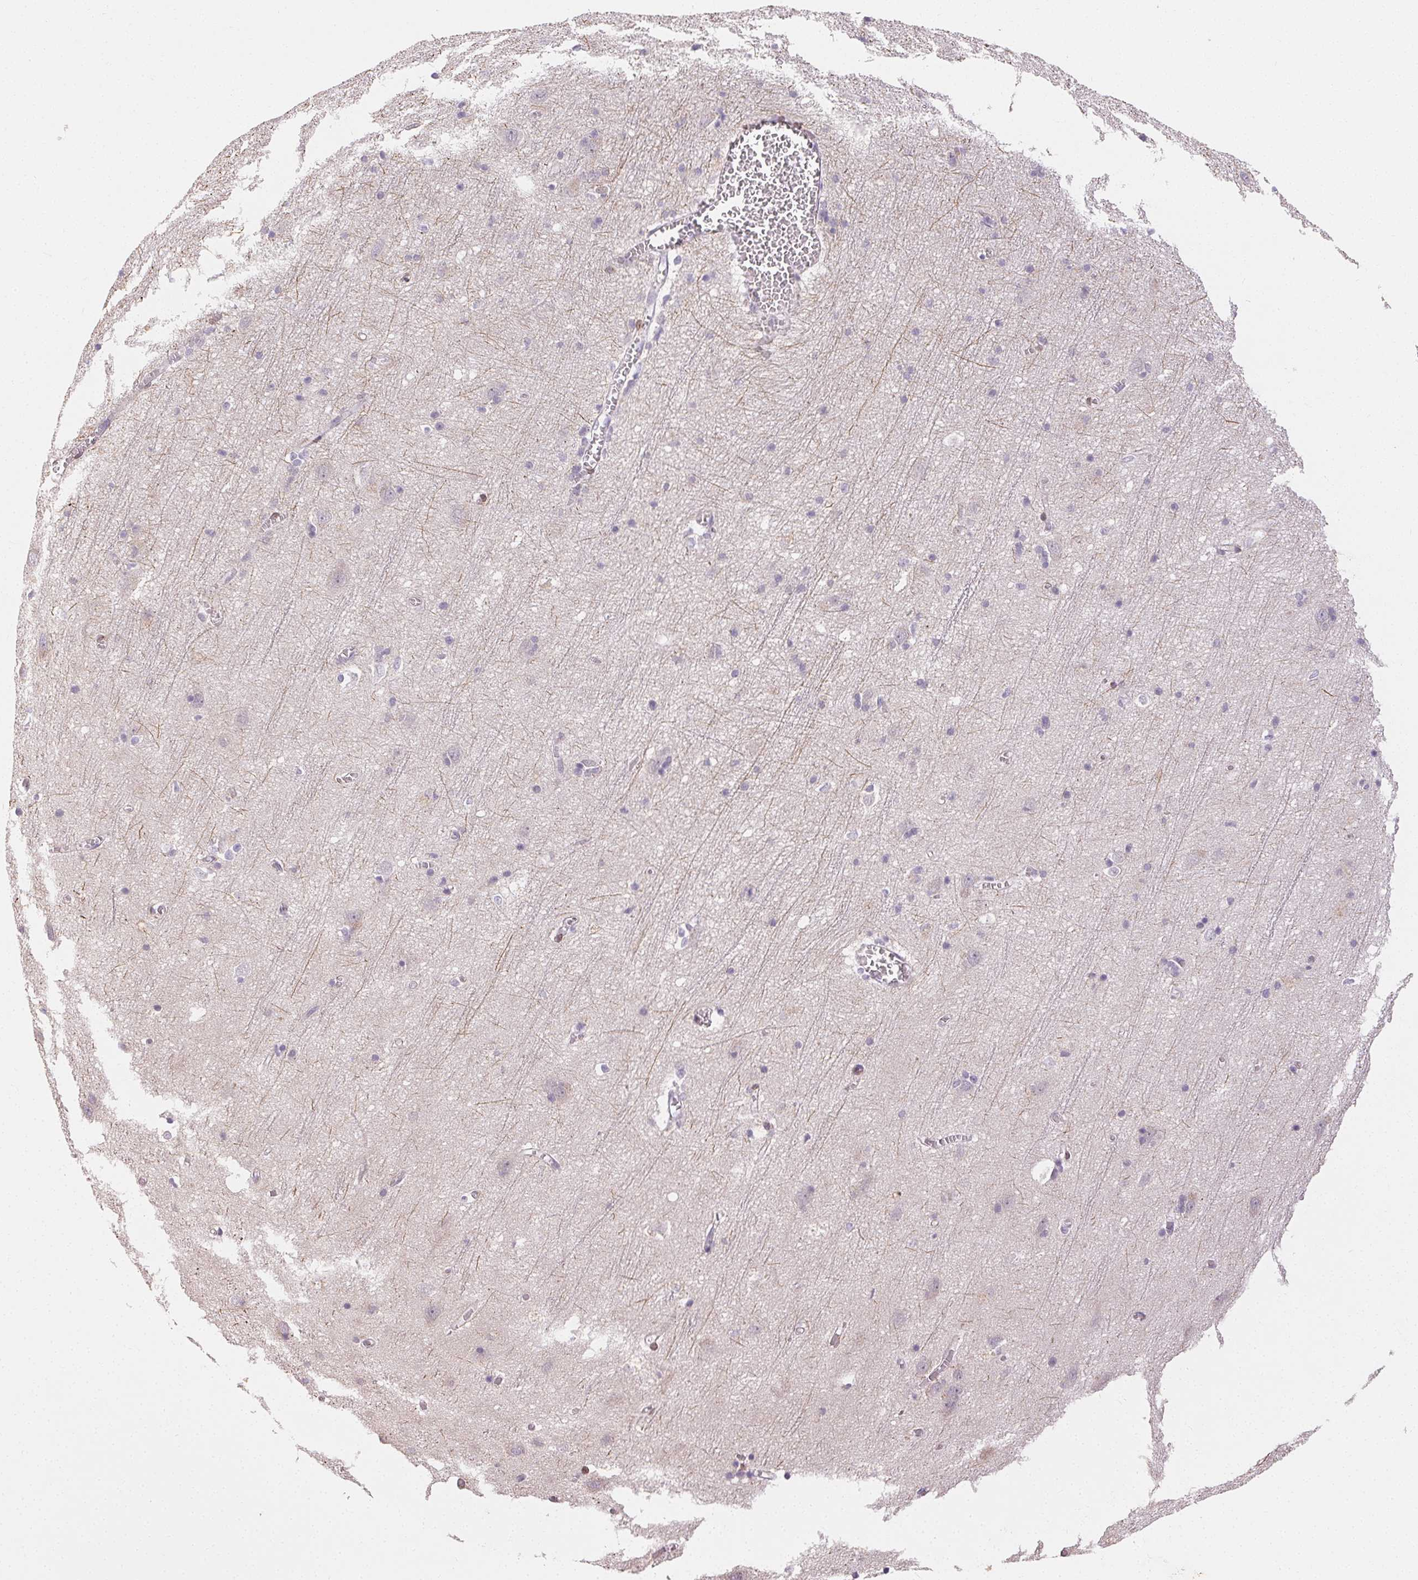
{"staining": {"intensity": "negative", "quantity": "none", "location": "none"}, "tissue": "cerebral cortex", "cell_type": "Endothelial cells", "image_type": "normal", "snomed": [{"axis": "morphology", "description": "Normal tissue, NOS"}, {"axis": "topography", "description": "Cerebral cortex"}], "caption": "Cerebral cortex was stained to show a protein in brown. There is no significant expression in endothelial cells. Brightfield microscopy of immunohistochemistry stained with DAB (3,3'-diaminobenzidine) (brown) and hematoxylin (blue), captured at high magnification.", "gene": "RPGRIP1", "patient": {"sex": "male", "age": 70}}